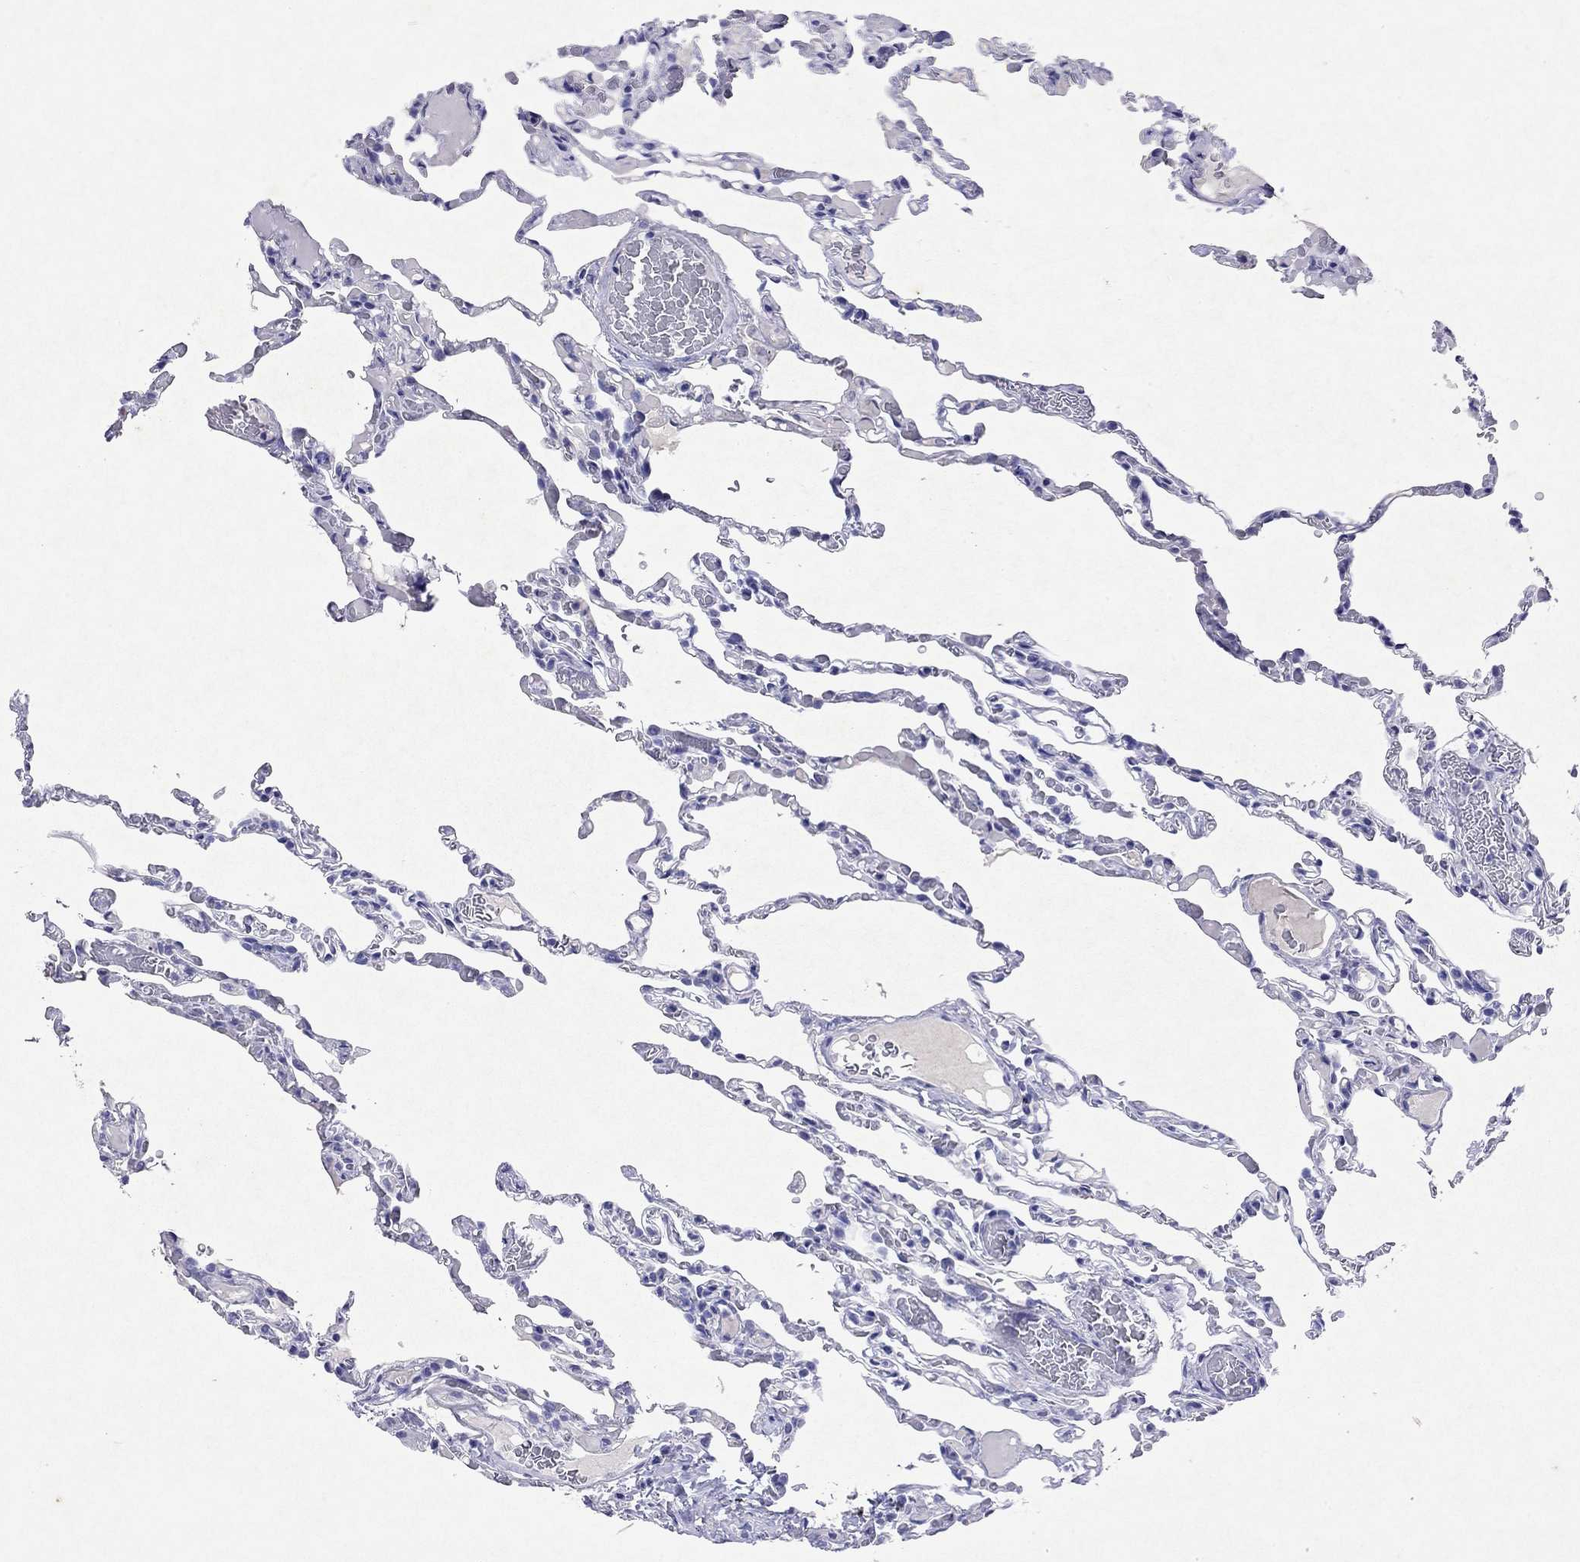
{"staining": {"intensity": "negative", "quantity": "none", "location": "none"}, "tissue": "lung", "cell_type": "Alveolar cells", "image_type": "normal", "snomed": [{"axis": "morphology", "description": "Normal tissue, NOS"}, {"axis": "topography", "description": "Lung"}], "caption": "An immunohistochemistry (IHC) photomicrograph of unremarkable lung is shown. There is no staining in alveolar cells of lung.", "gene": "ARMC12", "patient": {"sex": "female", "age": 43}}